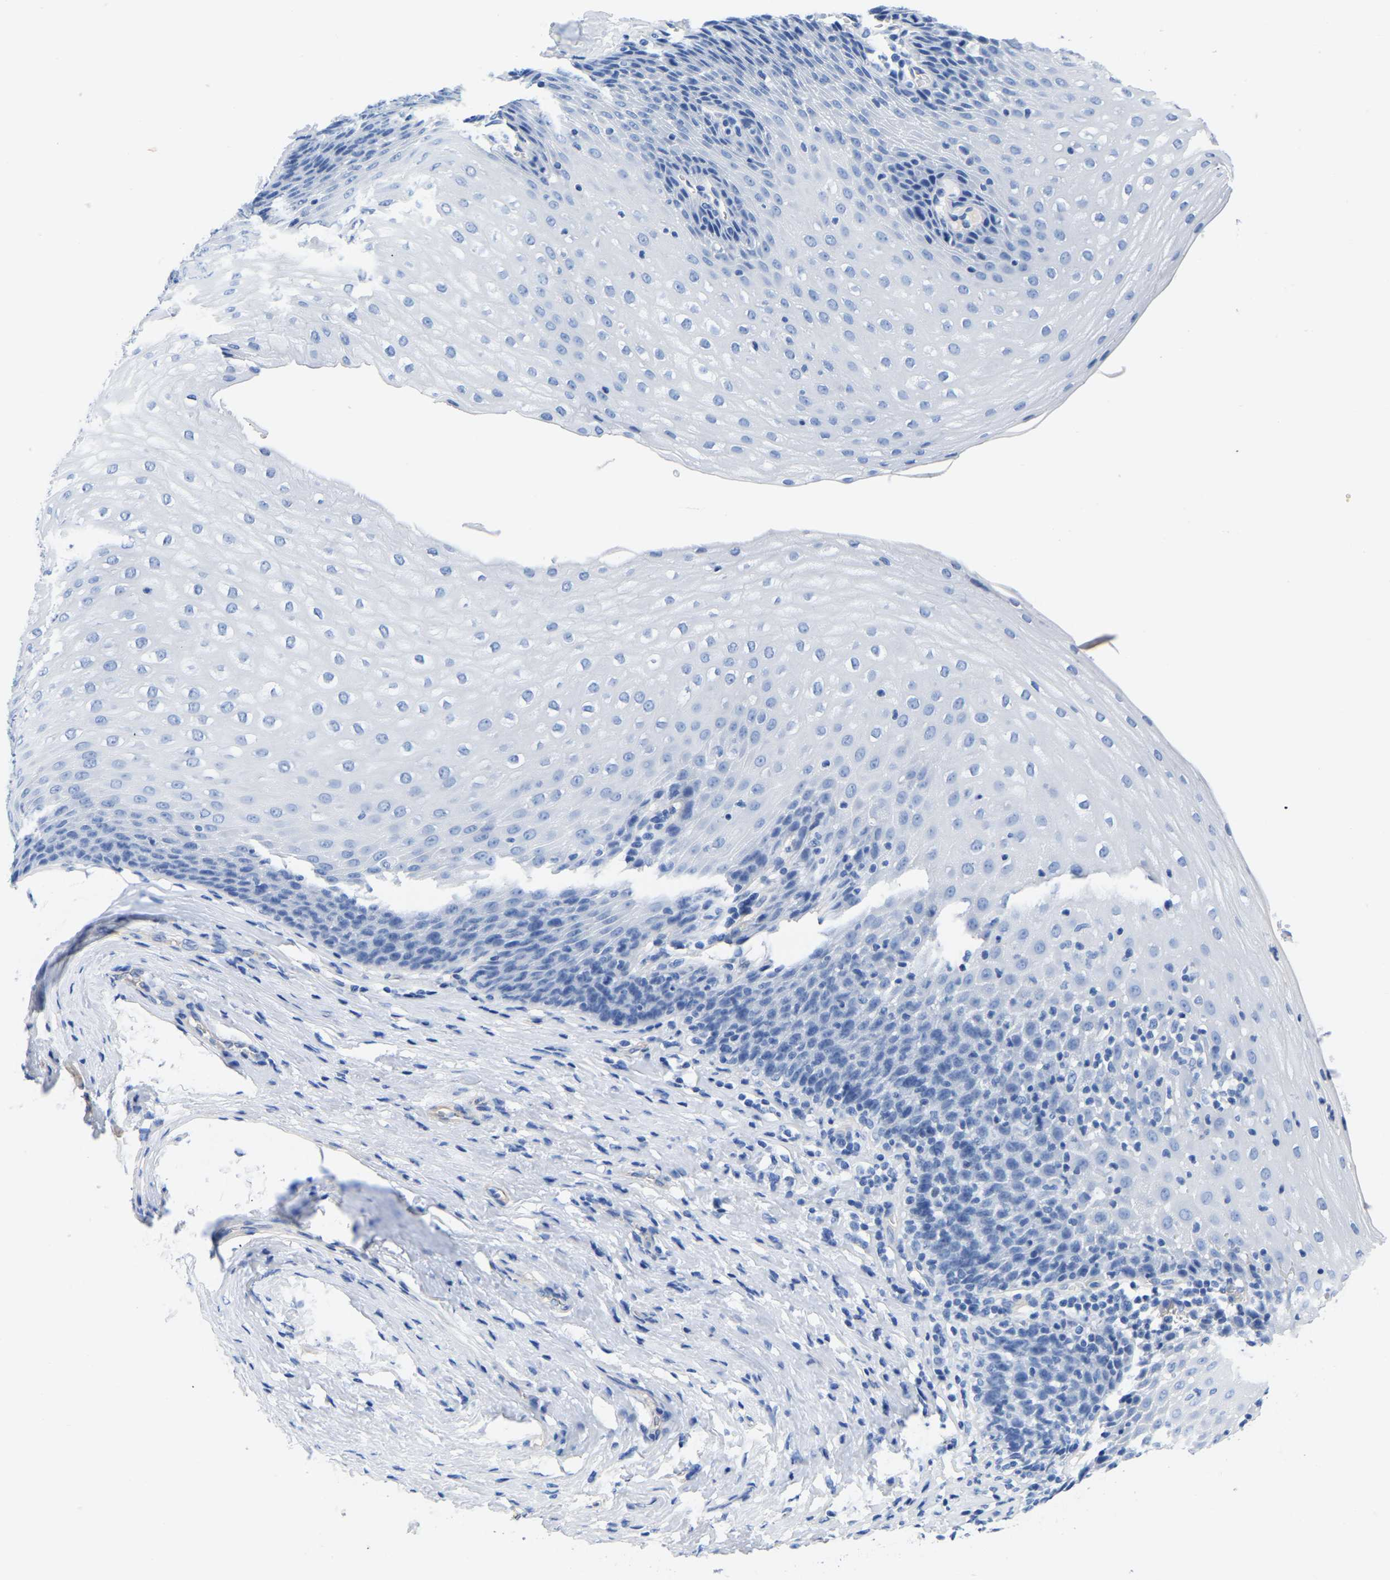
{"staining": {"intensity": "negative", "quantity": "none", "location": "none"}, "tissue": "esophagus", "cell_type": "Squamous epithelial cells", "image_type": "normal", "snomed": [{"axis": "morphology", "description": "Normal tissue, NOS"}, {"axis": "topography", "description": "Esophagus"}], "caption": "The IHC image has no significant staining in squamous epithelial cells of esophagus.", "gene": "UPK3A", "patient": {"sex": "female", "age": 61}}